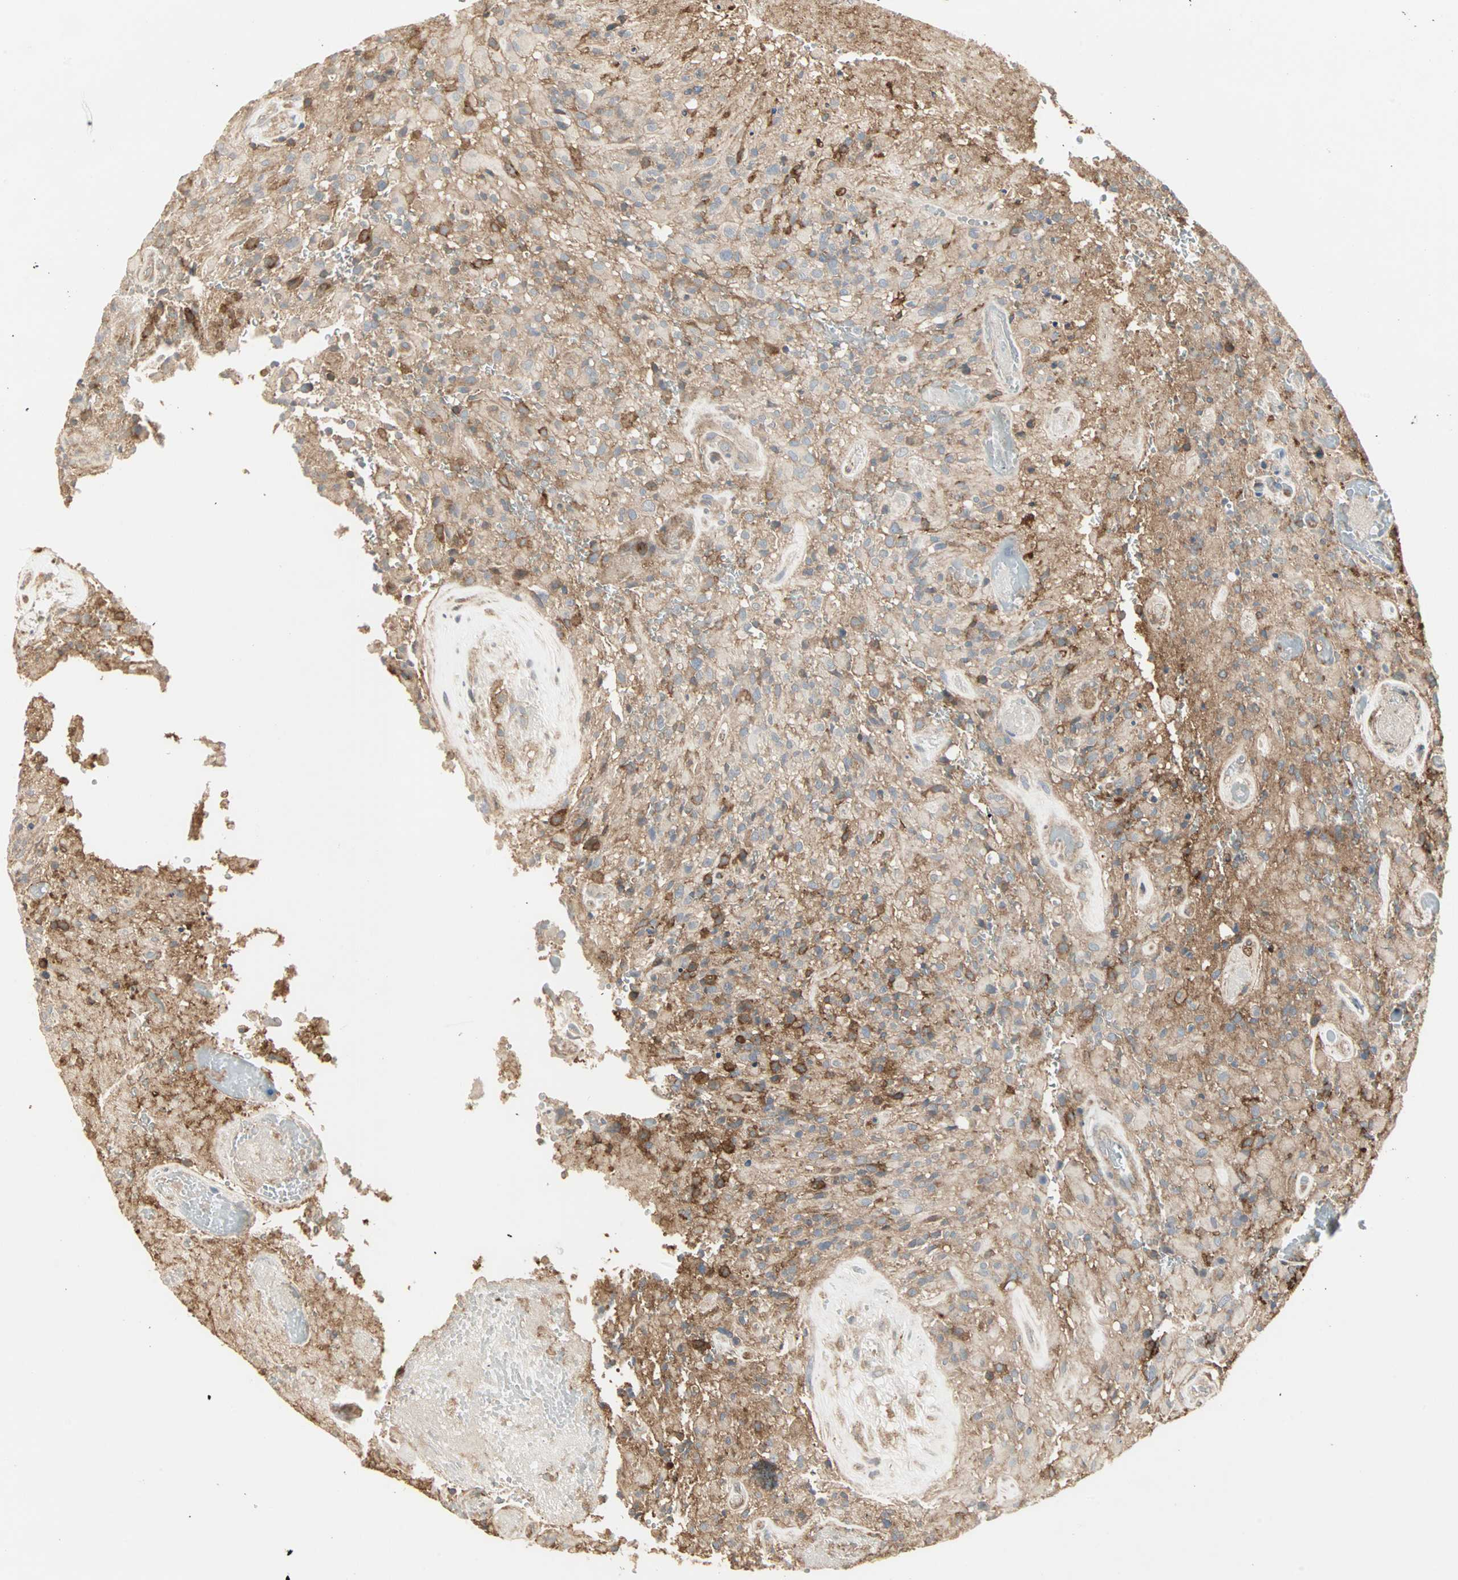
{"staining": {"intensity": "negative", "quantity": "none", "location": "none"}, "tissue": "glioma", "cell_type": "Tumor cells", "image_type": "cancer", "snomed": [{"axis": "morphology", "description": "Glioma, malignant, High grade"}, {"axis": "topography", "description": "Brain"}], "caption": "Immunohistochemical staining of human glioma reveals no significant expression in tumor cells.", "gene": "GNAI2", "patient": {"sex": "male", "age": 71}}